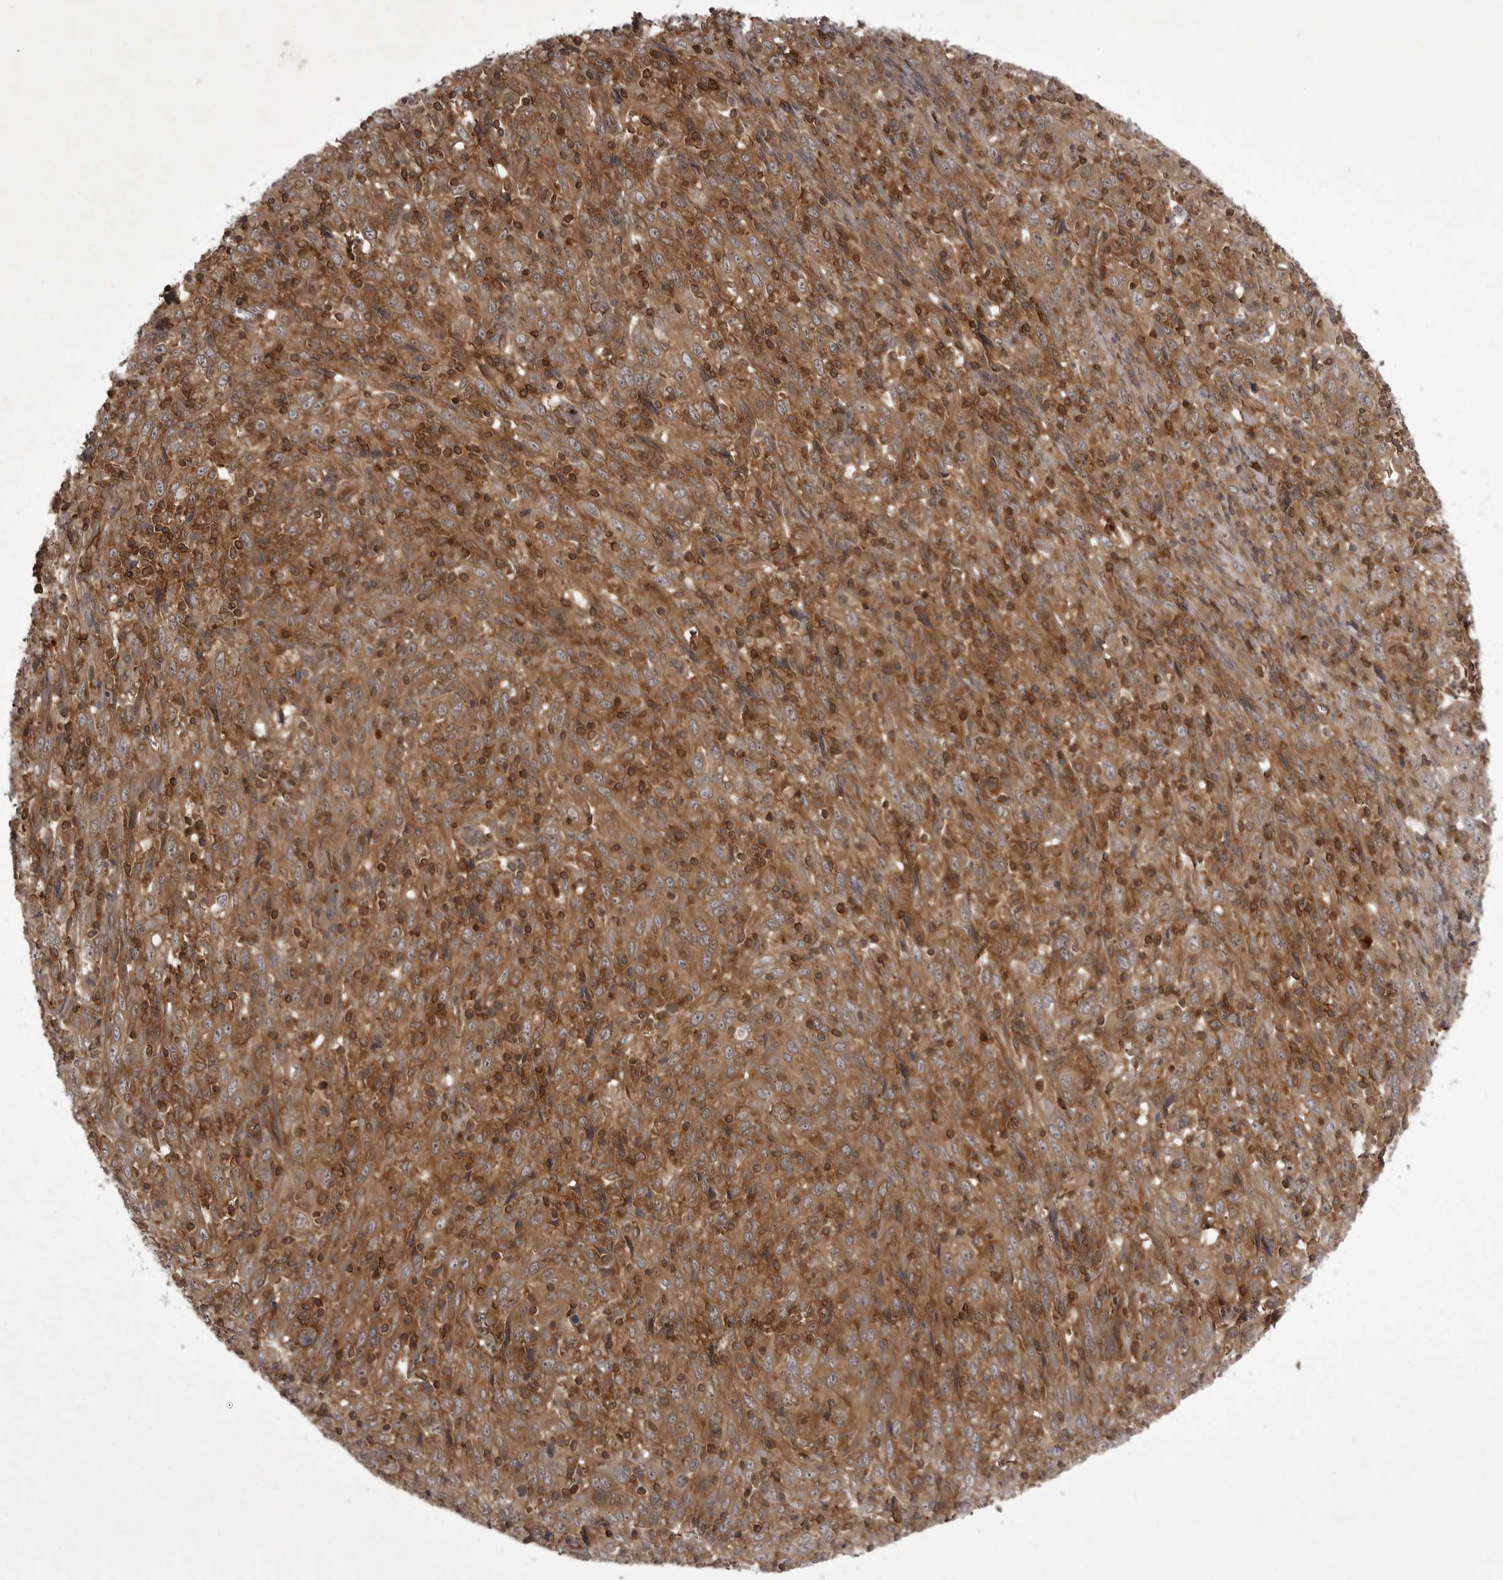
{"staining": {"intensity": "strong", "quantity": ">75%", "location": "cytoplasmic/membranous"}, "tissue": "cervical cancer", "cell_type": "Tumor cells", "image_type": "cancer", "snomed": [{"axis": "morphology", "description": "Squamous cell carcinoma, NOS"}, {"axis": "topography", "description": "Cervix"}], "caption": "A high-resolution image shows immunohistochemistry staining of squamous cell carcinoma (cervical), which shows strong cytoplasmic/membranous expression in about >75% of tumor cells.", "gene": "STK24", "patient": {"sex": "female", "age": 46}}